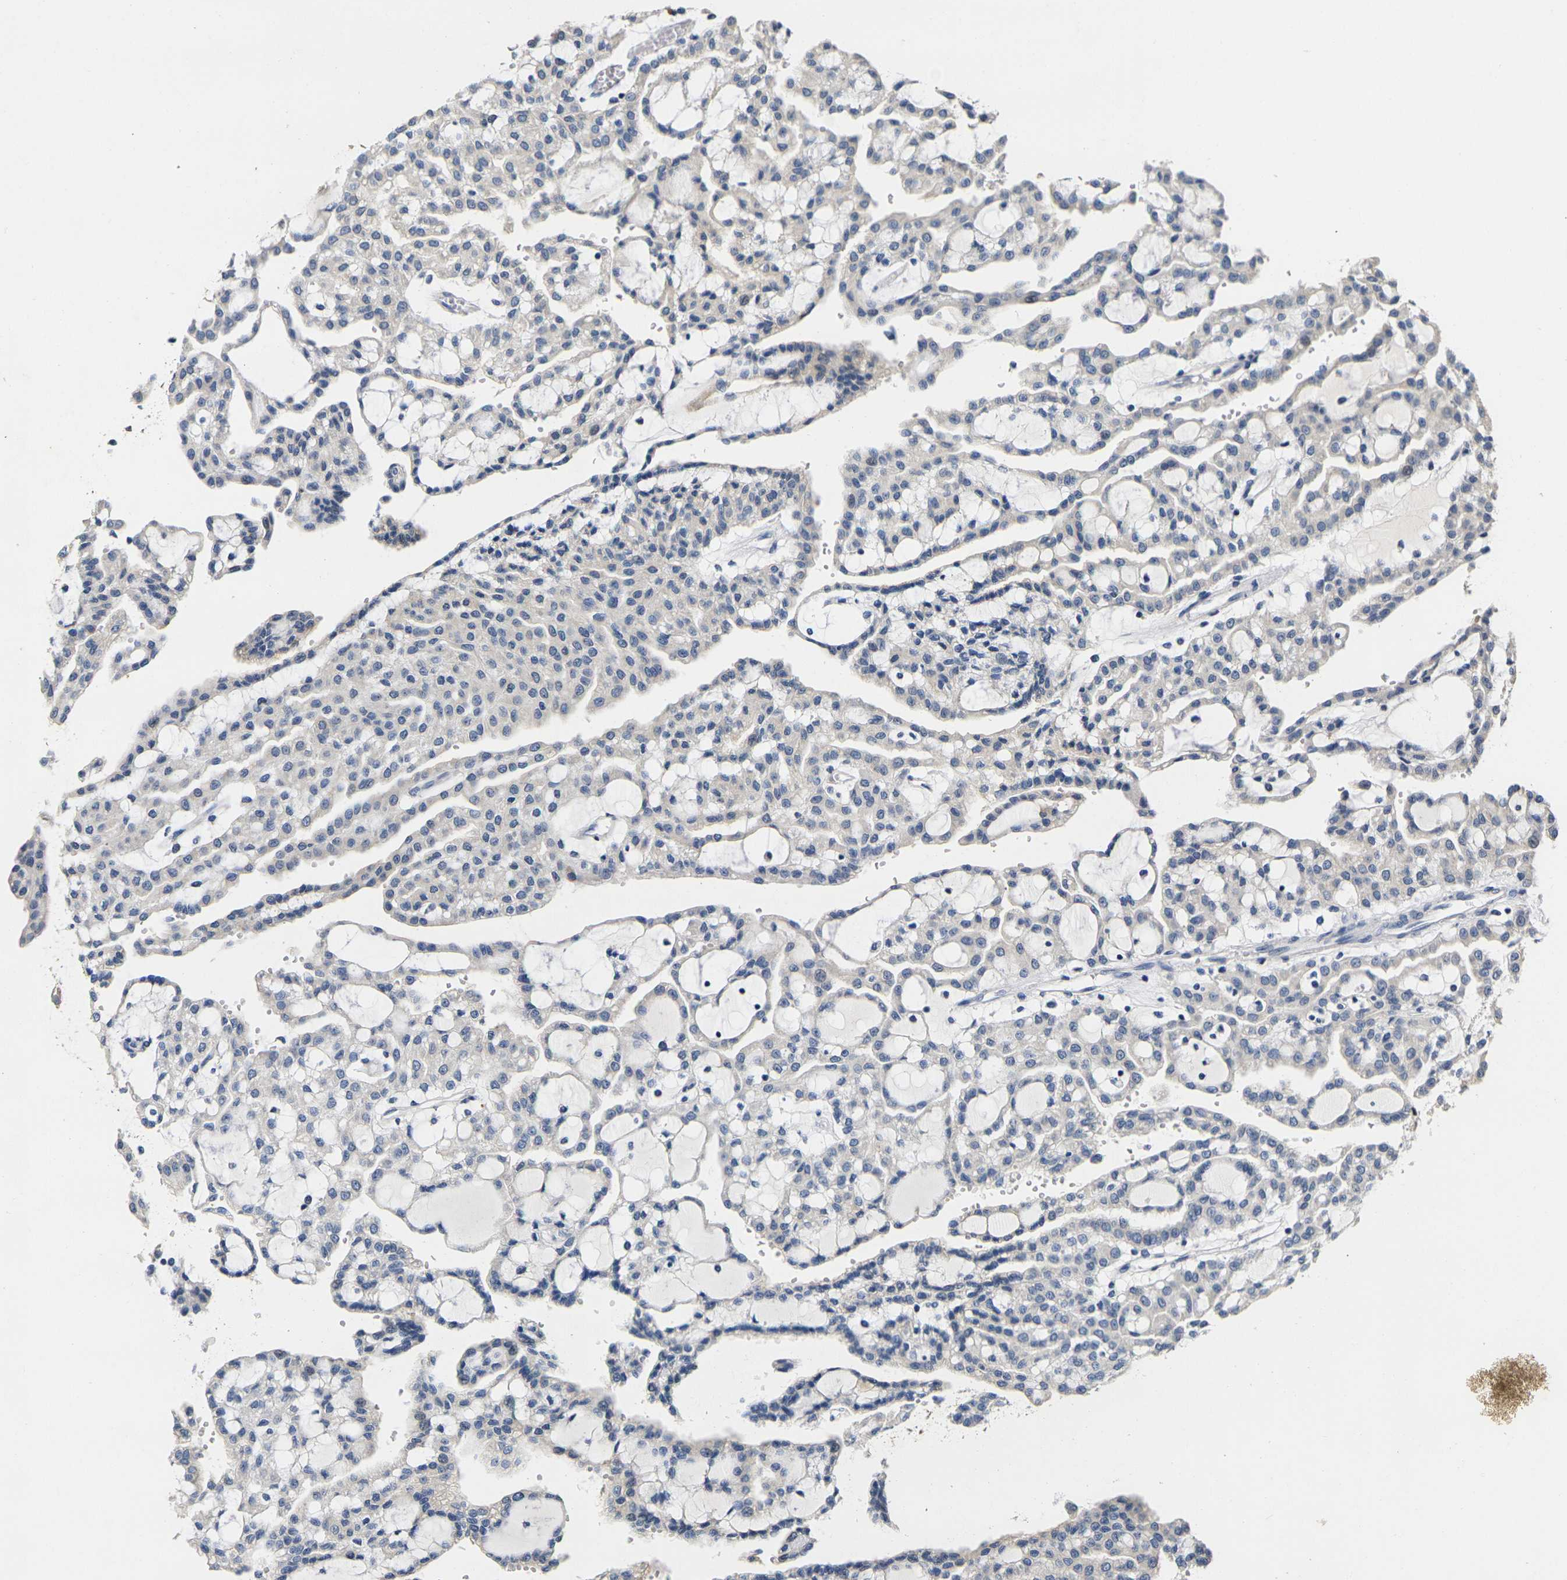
{"staining": {"intensity": "negative", "quantity": "none", "location": "none"}, "tissue": "renal cancer", "cell_type": "Tumor cells", "image_type": "cancer", "snomed": [{"axis": "morphology", "description": "Adenocarcinoma, NOS"}, {"axis": "topography", "description": "Kidney"}], "caption": "Immunohistochemistry micrograph of human renal cancer (adenocarcinoma) stained for a protein (brown), which exhibits no positivity in tumor cells. (DAB (3,3'-diaminobenzidine) IHC with hematoxylin counter stain).", "gene": "NOCT", "patient": {"sex": "male", "age": 63}}